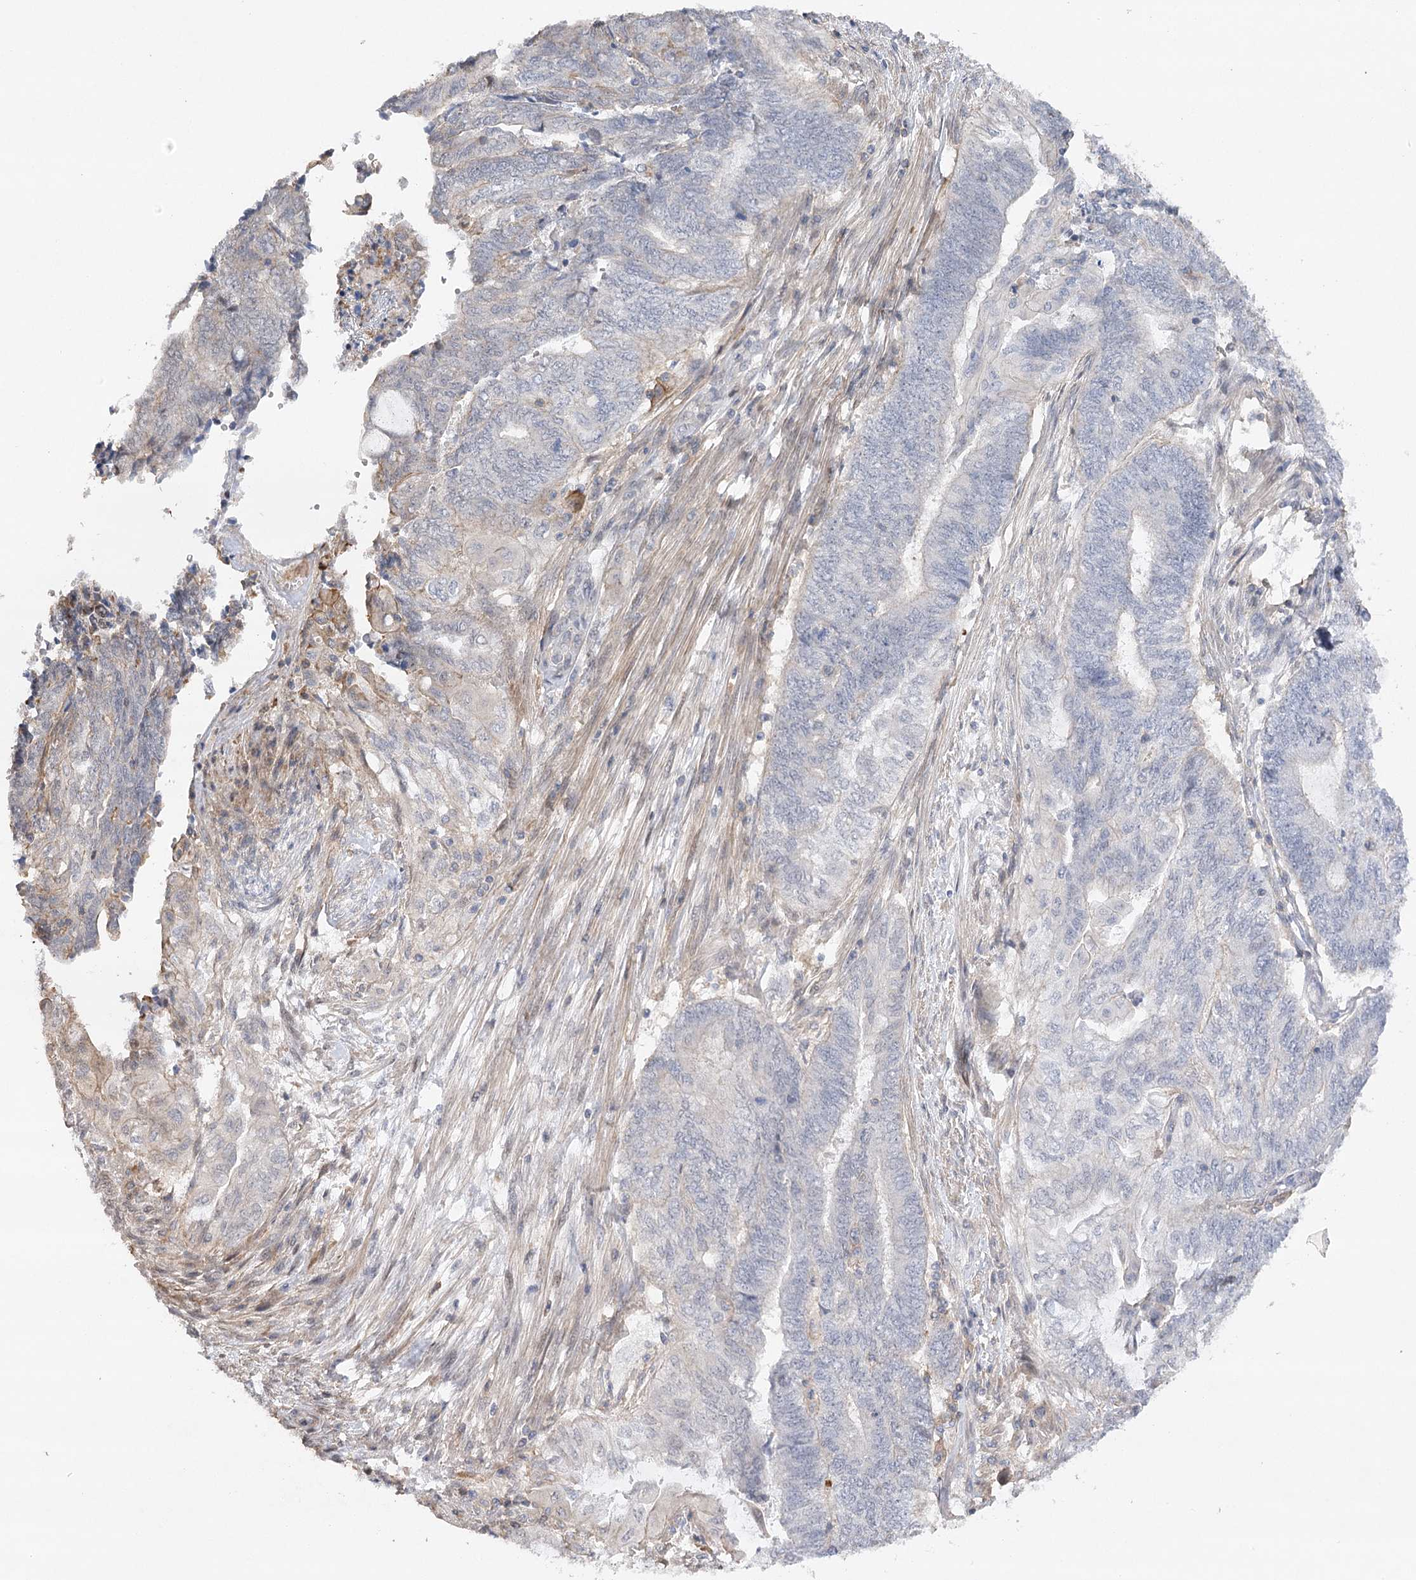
{"staining": {"intensity": "negative", "quantity": "none", "location": "none"}, "tissue": "endometrial cancer", "cell_type": "Tumor cells", "image_type": "cancer", "snomed": [{"axis": "morphology", "description": "Adenocarcinoma, NOS"}, {"axis": "topography", "description": "Uterus"}, {"axis": "topography", "description": "Endometrium"}], "caption": "A photomicrograph of human endometrial cancer (adenocarcinoma) is negative for staining in tumor cells.", "gene": "OBSL1", "patient": {"sex": "female", "age": 70}}